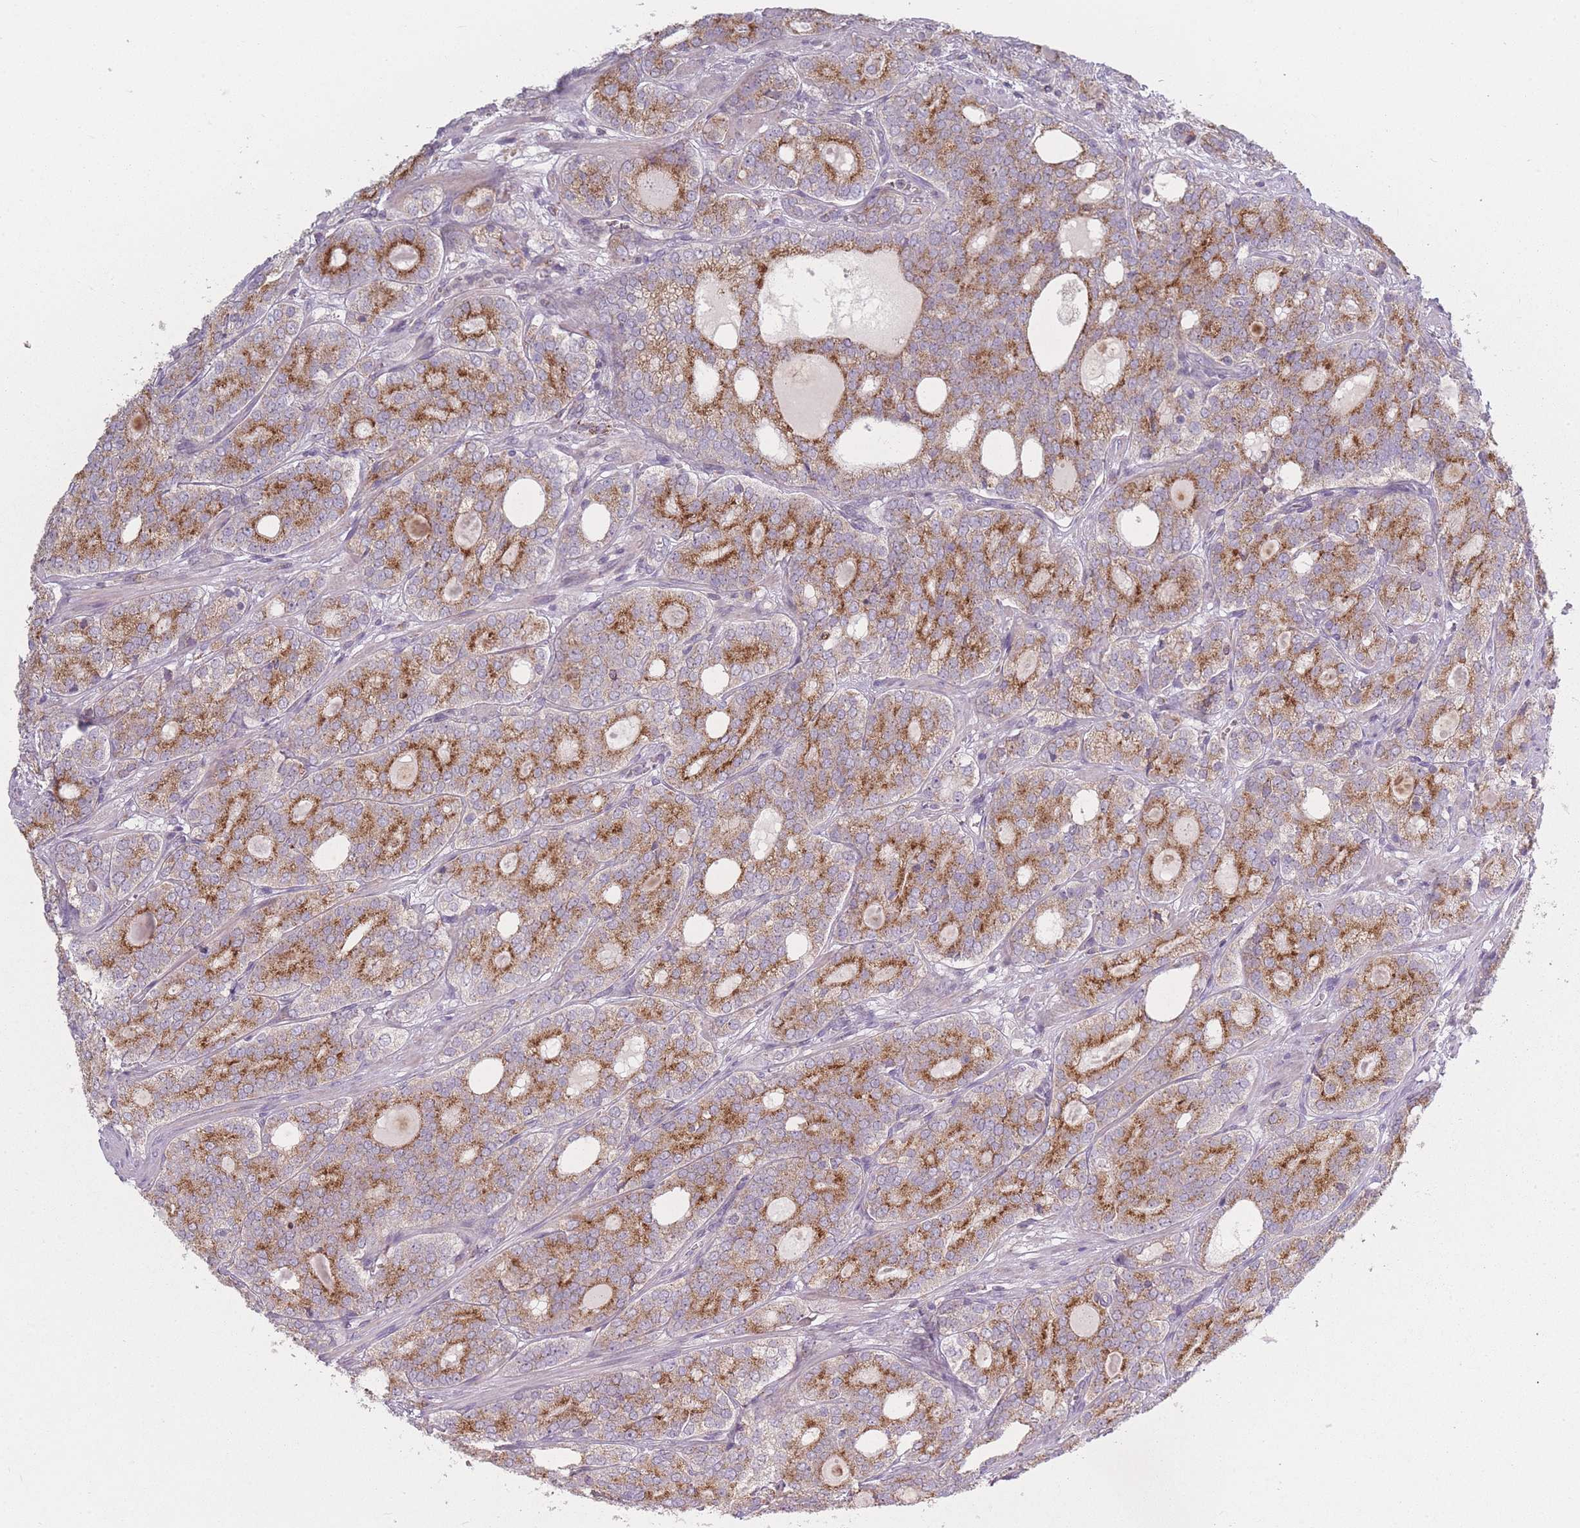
{"staining": {"intensity": "moderate", "quantity": ">75%", "location": "cytoplasmic/membranous"}, "tissue": "prostate cancer", "cell_type": "Tumor cells", "image_type": "cancer", "snomed": [{"axis": "morphology", "description": "Adenocarcinoma, High grade"}, {"axis": "topography", "description": "Prostate"}], "caption": "Moderate cytoplasmic/membranous positivity for a protein is present in approximately >75% of tumor cells of prostate cancer using IHC.", "gene": "PEX11B", "patient": {"sex": "male", "age": 64}}